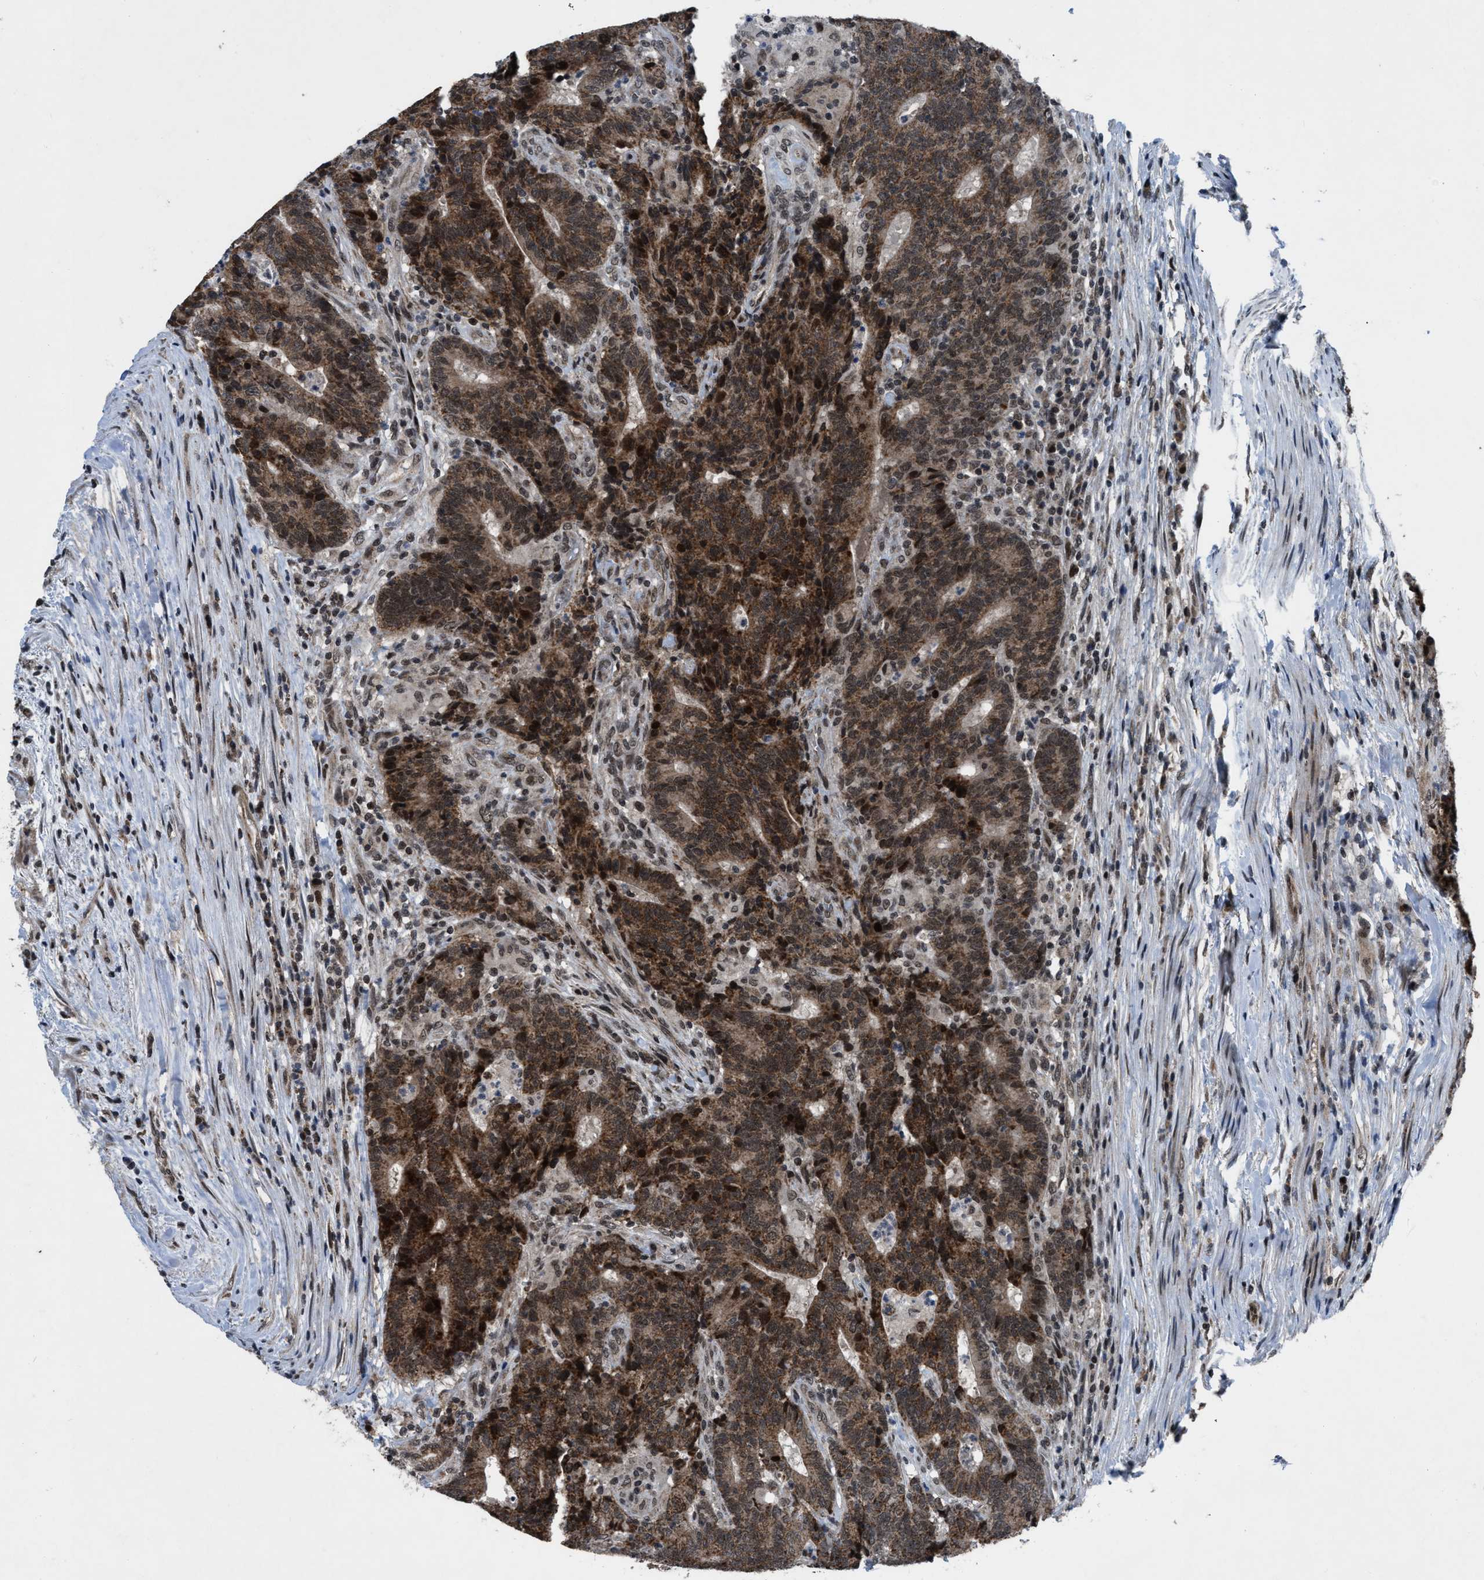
{"staining": {"intensity": "moderate", "quantity": ">75%", "location": "cytoplasmic/membranous,nuclear"}, "tissue": "colorectal cancer", "cell_type": "Tumor cells", "image_type": "cancer", "snomed": [{"axis": "morphology", "description": "Normal tissue, NOS"}, {"axis": "morphology", "description": "Adenocarcinoma, NOS"}, {"axis": "topography", "description": "Colon"}], "caption": "Tumor cells demonstrate moderate cytoplasmic/membranous and nuclear staining in about >75% of cells in adenocarcinoma (colorectal).", "gene": "ZNHIT1", "patient": {"sex": "female", "age": 75}}